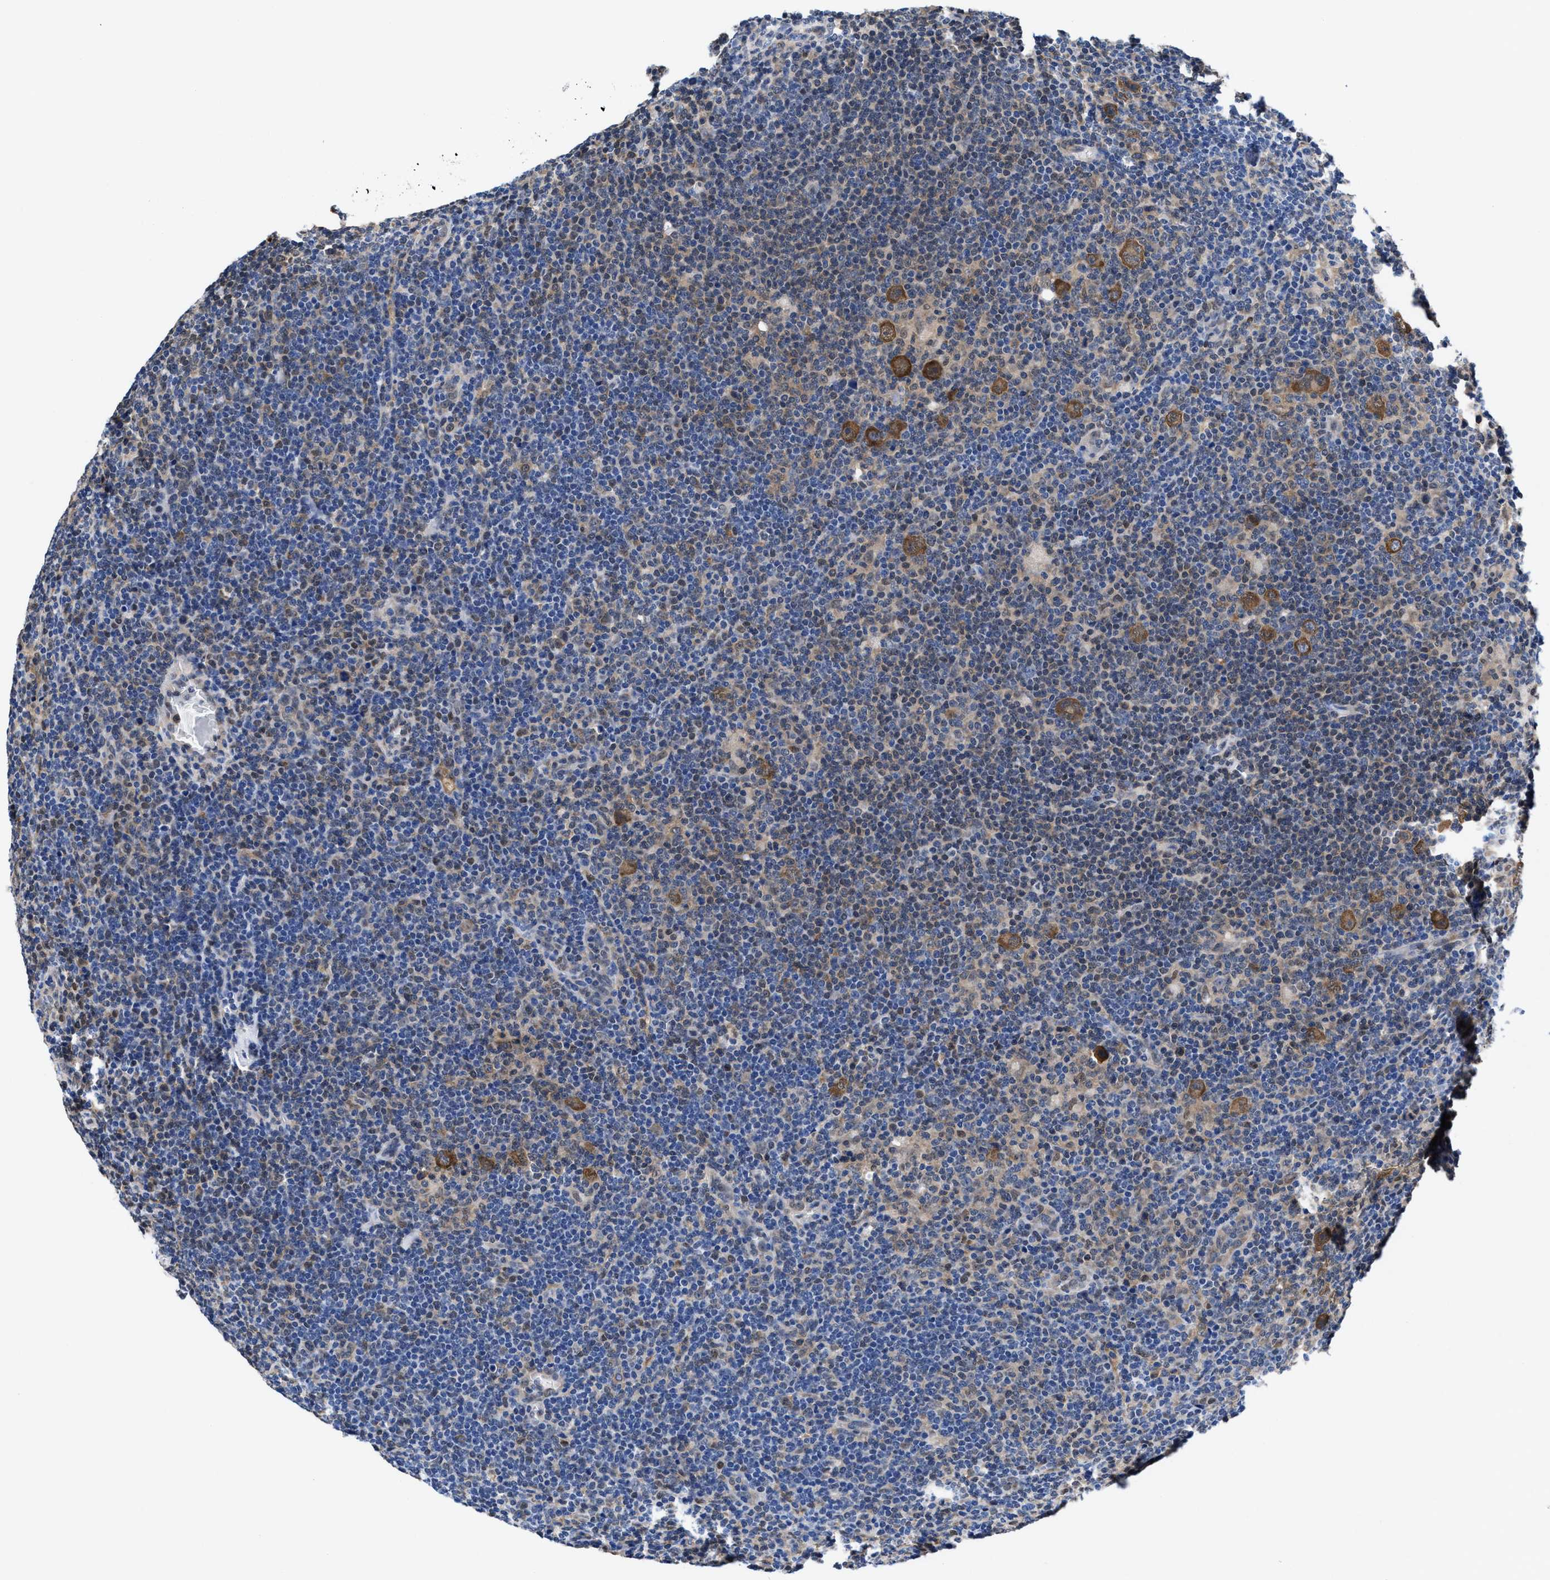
{"staining": {"intensity": "moderate", "quantity": ">75%", "location": "cytoplasmic/membranous"}, "tissue": "lymphoma", "cell_type": "Tumor cells", "image_type": "cancer", "snomed": [{"axis": "morphology", "description": "Hodgkin's disease, NOS"}, {"axis": "topography", "description": "Lymph node"}], "caption": "Moderate cytoplasmic/membranous protein positivity is seen in approximately >75% of tumor cells in lymphoma. The protein is stained brown, and the nuclei are stained in blue (DAB (3,3'-diaminobenzidine) IHC with brightfield microscopy, high magnification).", "gene": "ACLY", "patient": {"sex": "female", "age": 57}}